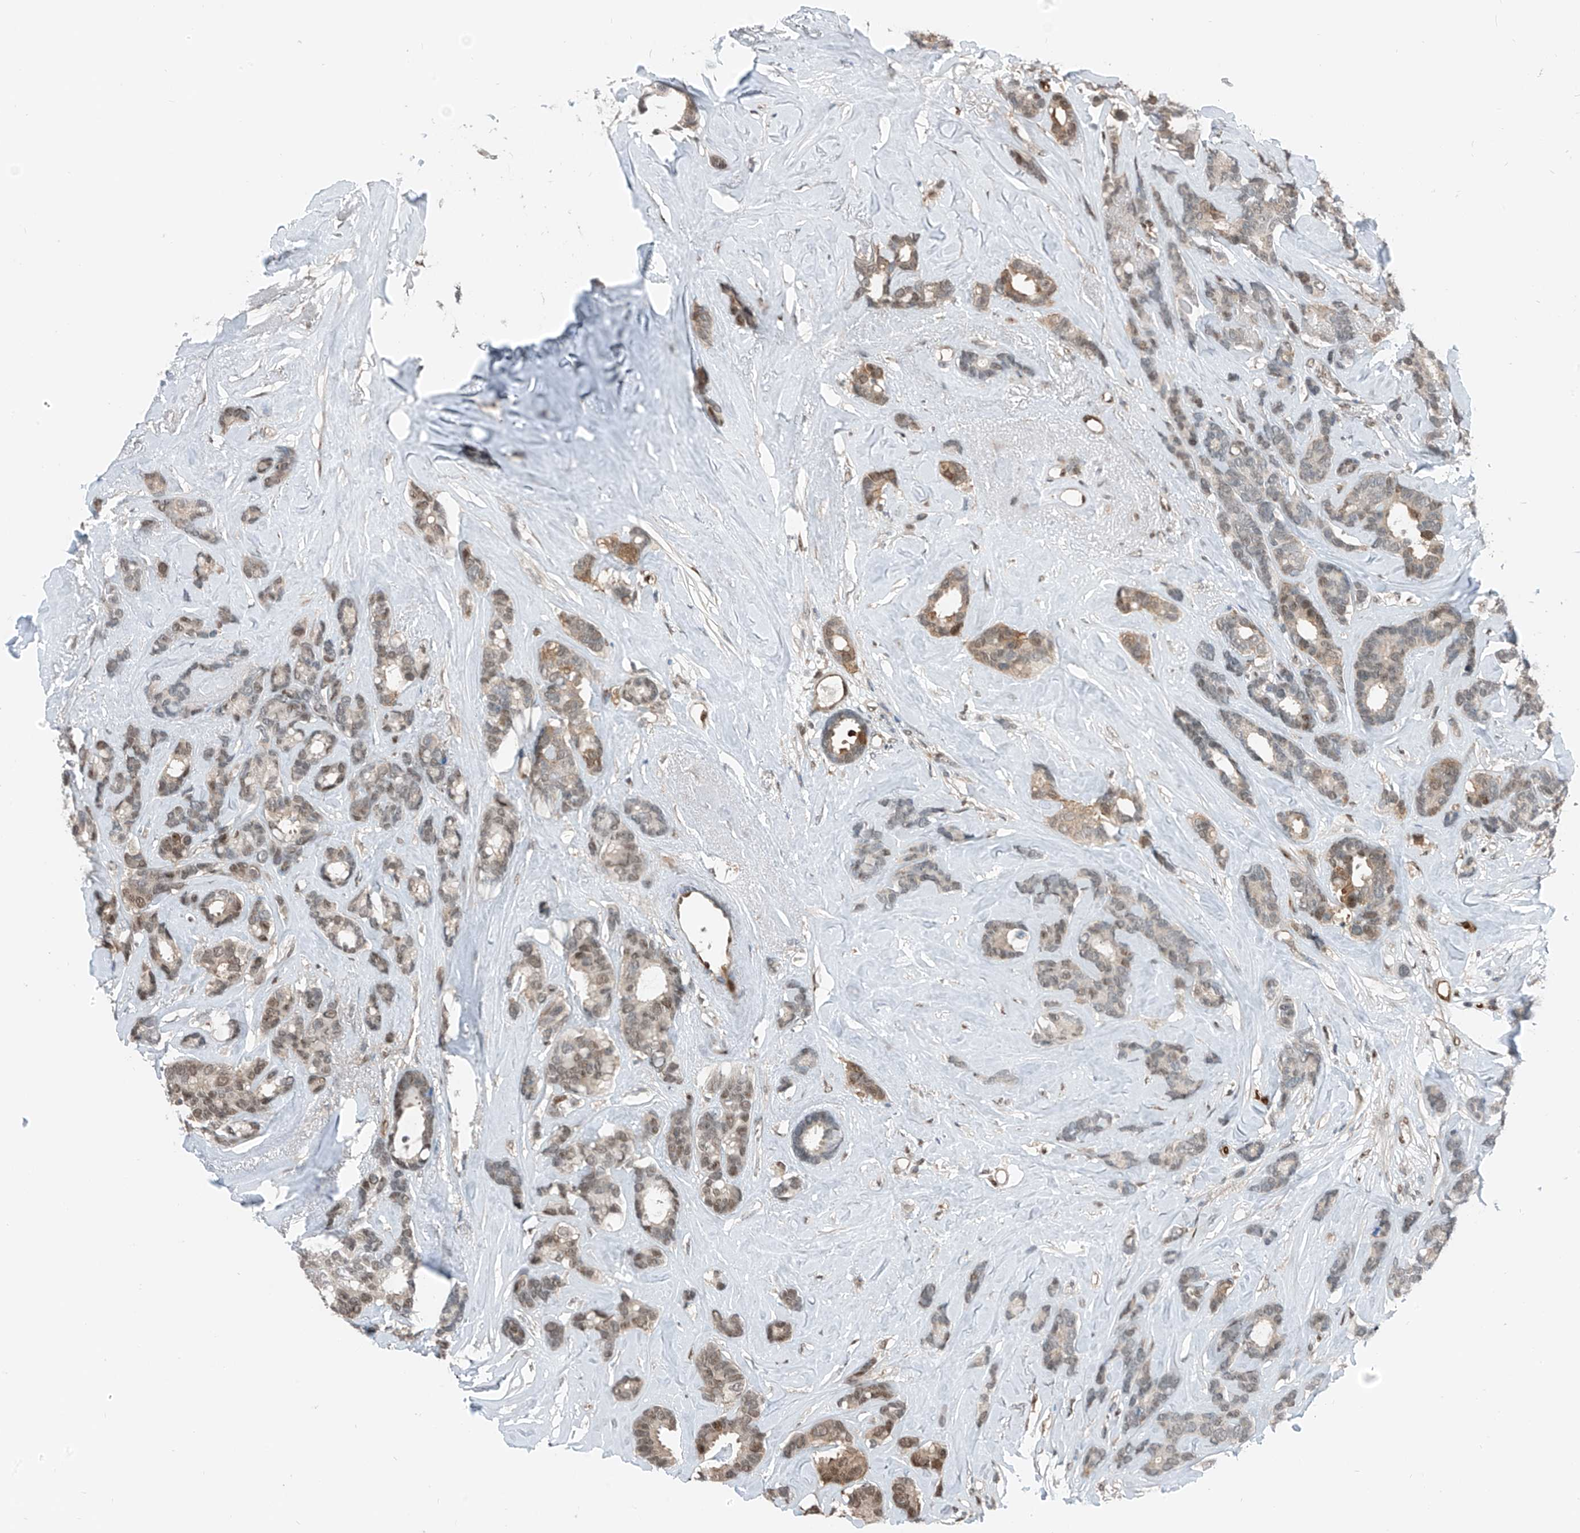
{"staining": {"intensity": "moderate", "quantity": "<25%", "location": "cytoplasmic/membranous,nuclear"}, "tissue": "breast cancer", "cell_type": "Tumor cells", "image_type": "cancer", "snomed": [{"axis": "morphology", "description": "Duct carcinoma"}, {"axis": "topography", "description": "Breast"}], "caption": "About <25% of tumor cells in breast invasive ductal carcinoma display moderate cytoplasmic/membranous and nuclear protein staining as visualized by brown immunohistochemical staining.", "gene": "RBP7", "patient": {"sex": "female", "age": 87}}